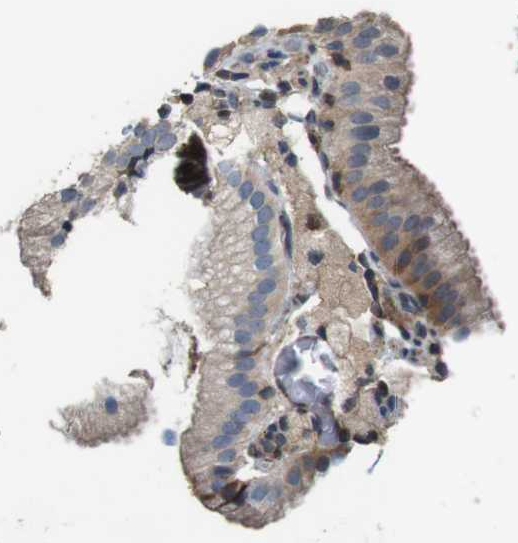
{"staining": {"intensity": "moderate", "quantity": ">75%", "location": "cytoplasmic/membranous"}, "tissue": "gallbladder", "cell_type": "Glandular cells", "image_type": "normal", "snomed": [{"axis": "morphology", "description": "Normal tissue, NOS"}, {"axis": "topography", "description": "Gallbladder"}], "caption": "A medium amount of moderate cytoplasmic/membranous positivity is appreciated in about >75% of glandular cells in unremarkable gallbladder.", "gene": "PCOLCE2", "patient": {"sex": "male", "age": 54}}